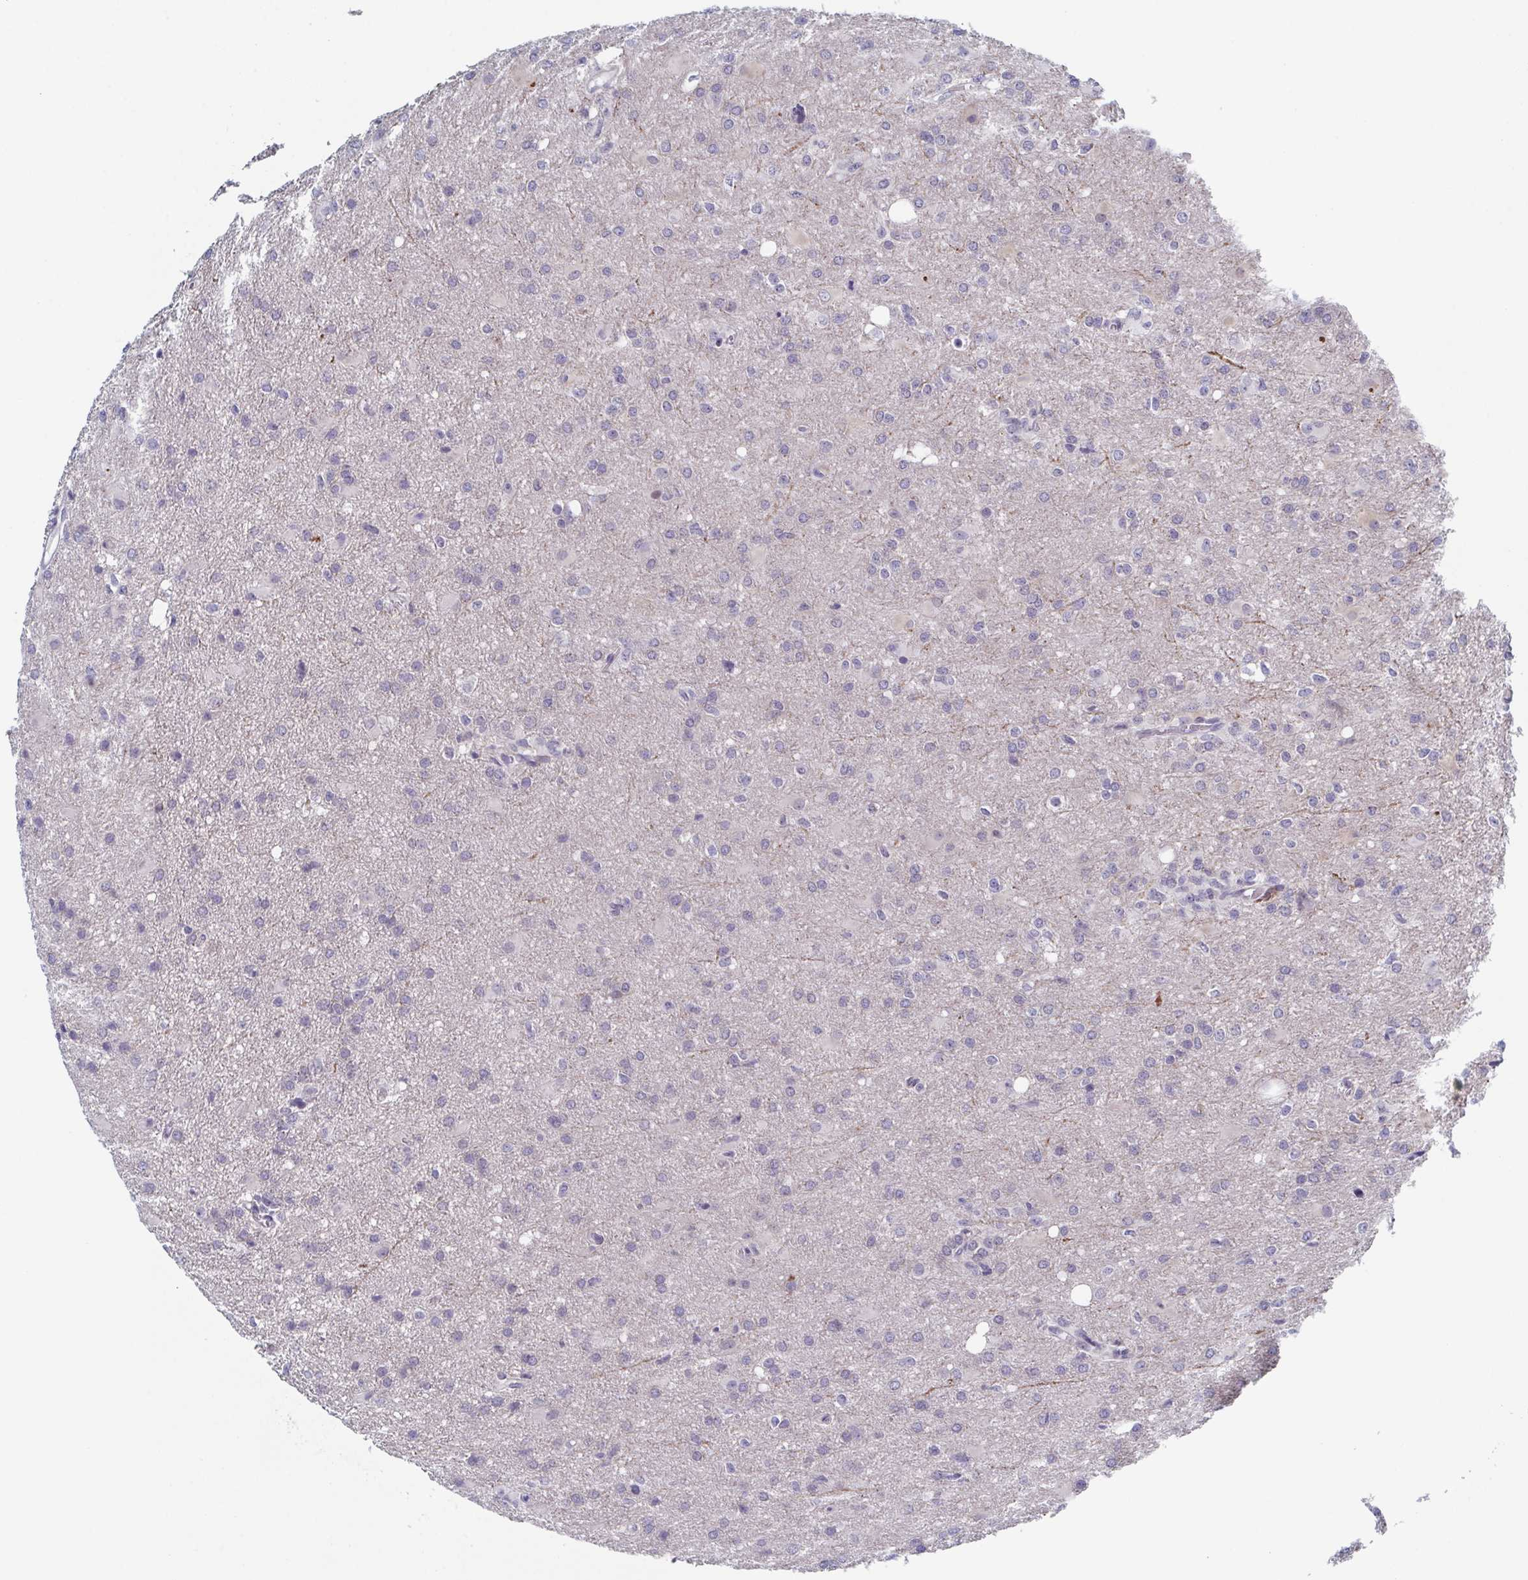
{"staining": {"intensity": "negative", "quantity": "none", "location": "none"}, "tissue": "glioma", "cell_type": "Tumor cells", "image_type": "cancer", "snomed": [{"axis": "morphology", "description": "Glioma, malignant, High grade"}, {"axis": "topography", "description": "Brain"}], "caption": "Tumor cells show no significant protein expression in glioma.", "gene": "ZFP64", "patient": {"sex": "male", "age": 68}}